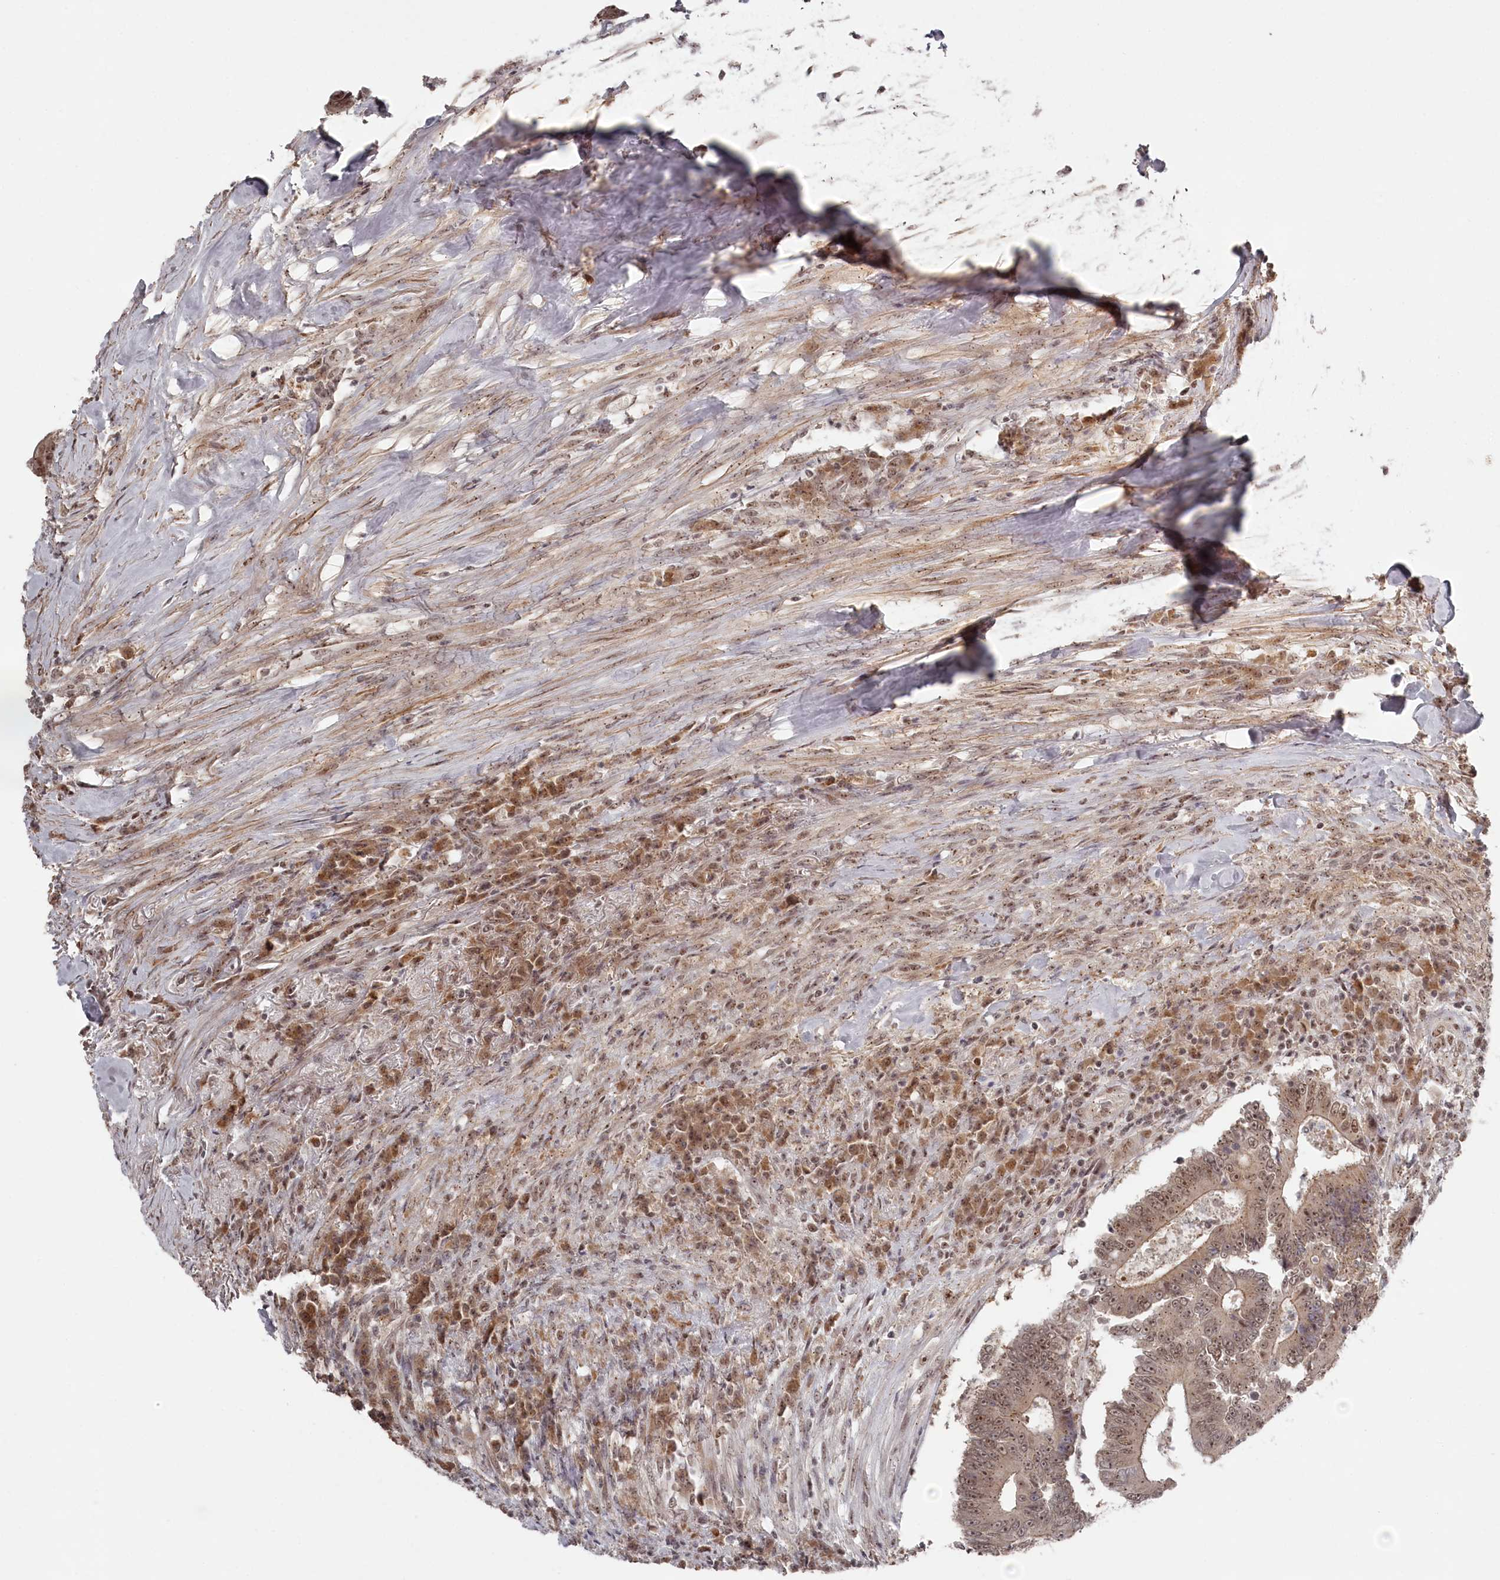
{"staining": {"intensity": "moderate", "quantity": ">75%", "location": "nuclear"}, "tissue": "colorectal cancer", "cell_type": "Tumor cells", "image_type": "cancer", "snomed": [{"axis": "morphology", "description": "Adenocarcinoma, NOS"}, {"axis": "topography", "description": "Colon"}], "caption": "The photomicrograph demonstrates a brown stain indicating the presence of a protein in the nuclear of tumor cells in colorectal adenocarcinoma.", "gene": "EXOSC1", "patient": {"sex": "male", "age": 83}}